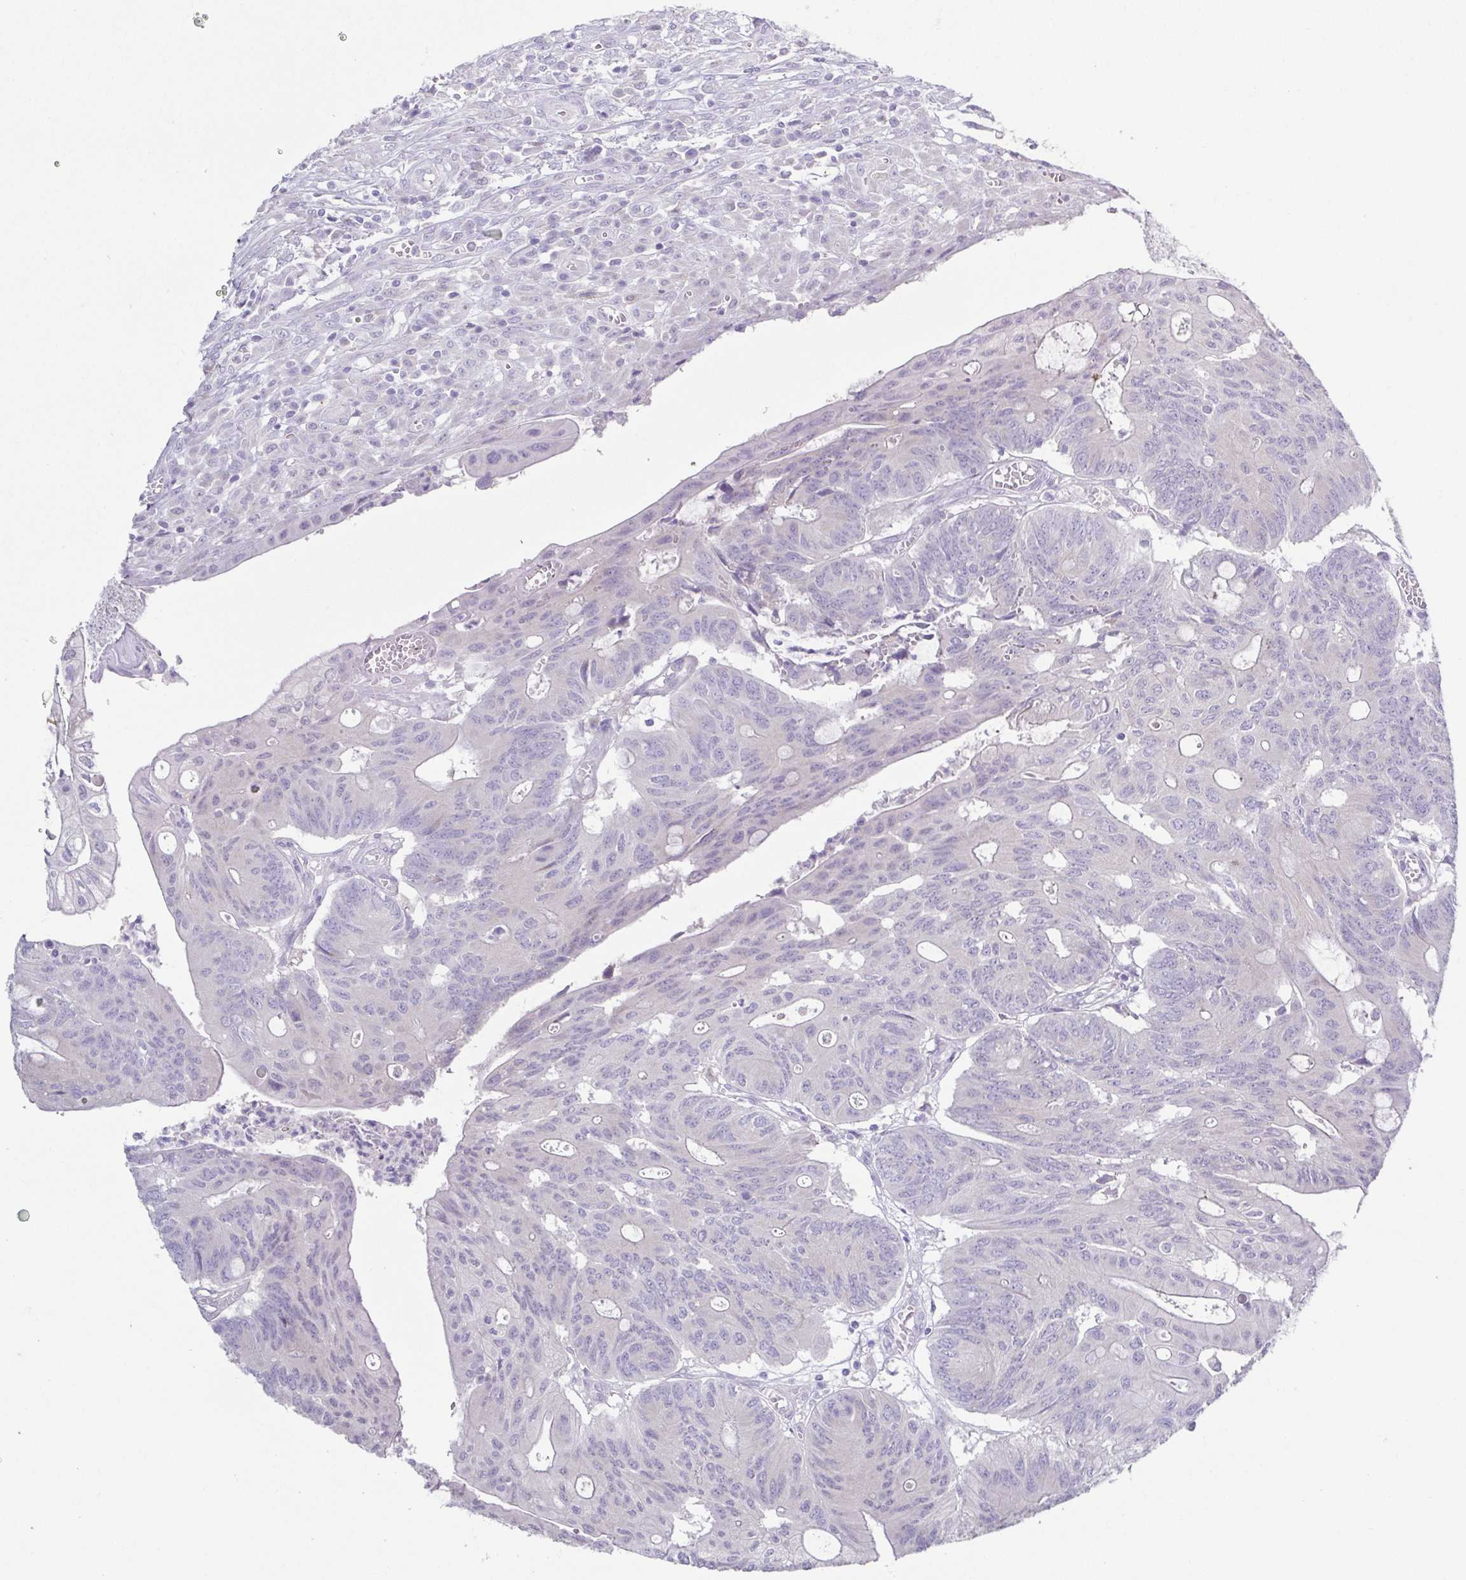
{"staining": {"intensity": "negative", "quantity": "none", "location": "none"}, "tissue": "colorectal cancer", "cell_type": "Tumor cells", "image_type": "cancer", "snomed": [{"axis": "morphology", "description": "Adenocarcinoma, NOS"}, {"axis": "topography", "description": "Colon"}], "caption": "A micrograph of human adenocarcinoma (colorectal) is negative for staining in tumor cells.", "gene": "RDH11", "patient": {"sex": "male", "age": 65}}